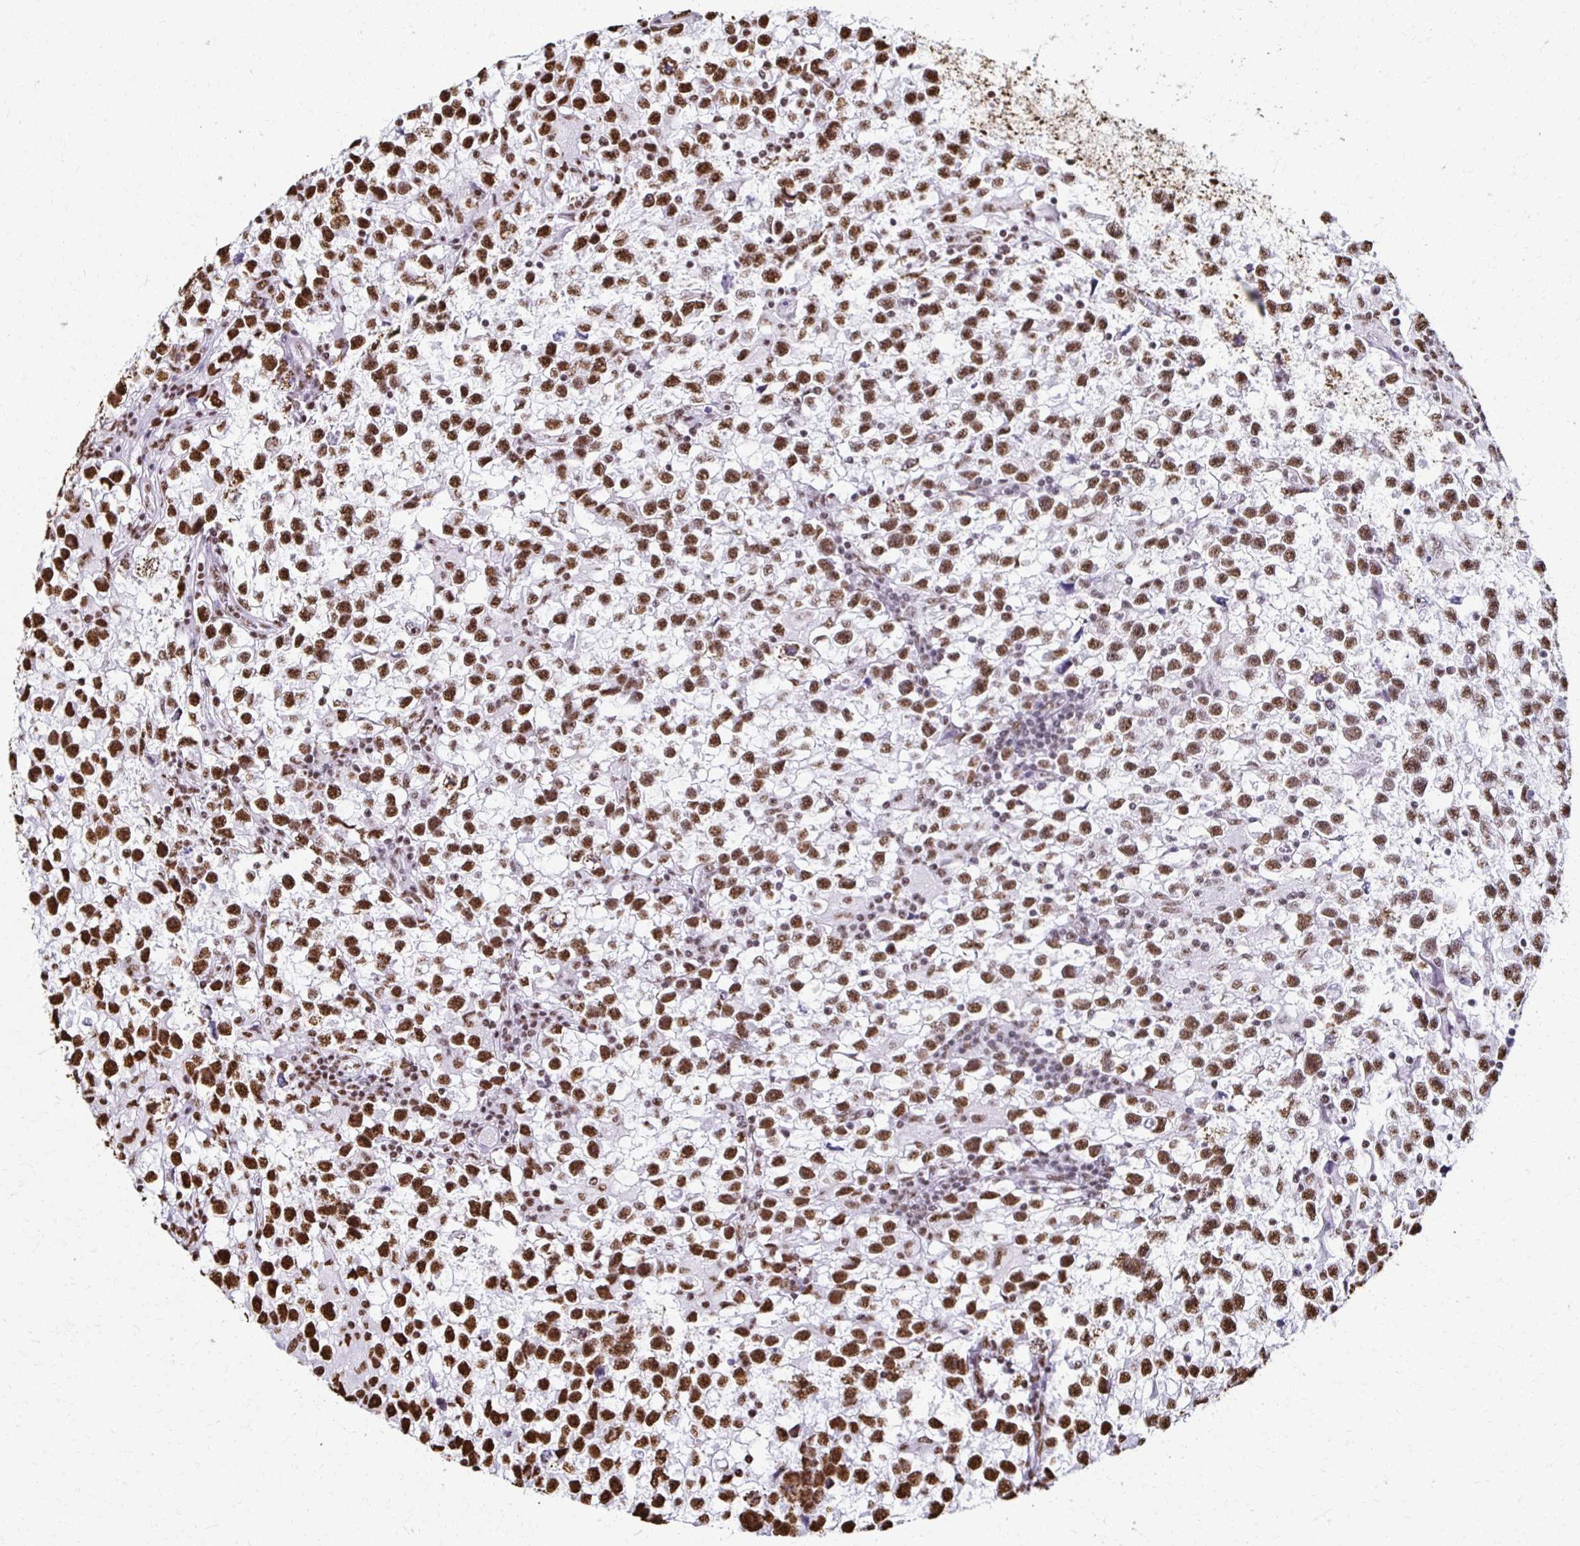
{"staining": {"intensity": "strong", "quantity": ">75%", "location": "nuclear"}, "tissue": "testis cancer", "cell_type": "Tumor cells", "image_type": "cancer", "snomed": [{"axis": "morphology", "description": "Seminoma, NOS"}, {"axis": "topography", "description": "Testis"}], "caption": "A high amount of strong nuclear positivity is appreciated in about >75% of tumor cells in testis seminoma tissue. The protein of interest is shown in brown color, while the nuclei are stained blue.", "gene": "NONO", "patient": {"sex": "male", "age": 31}}